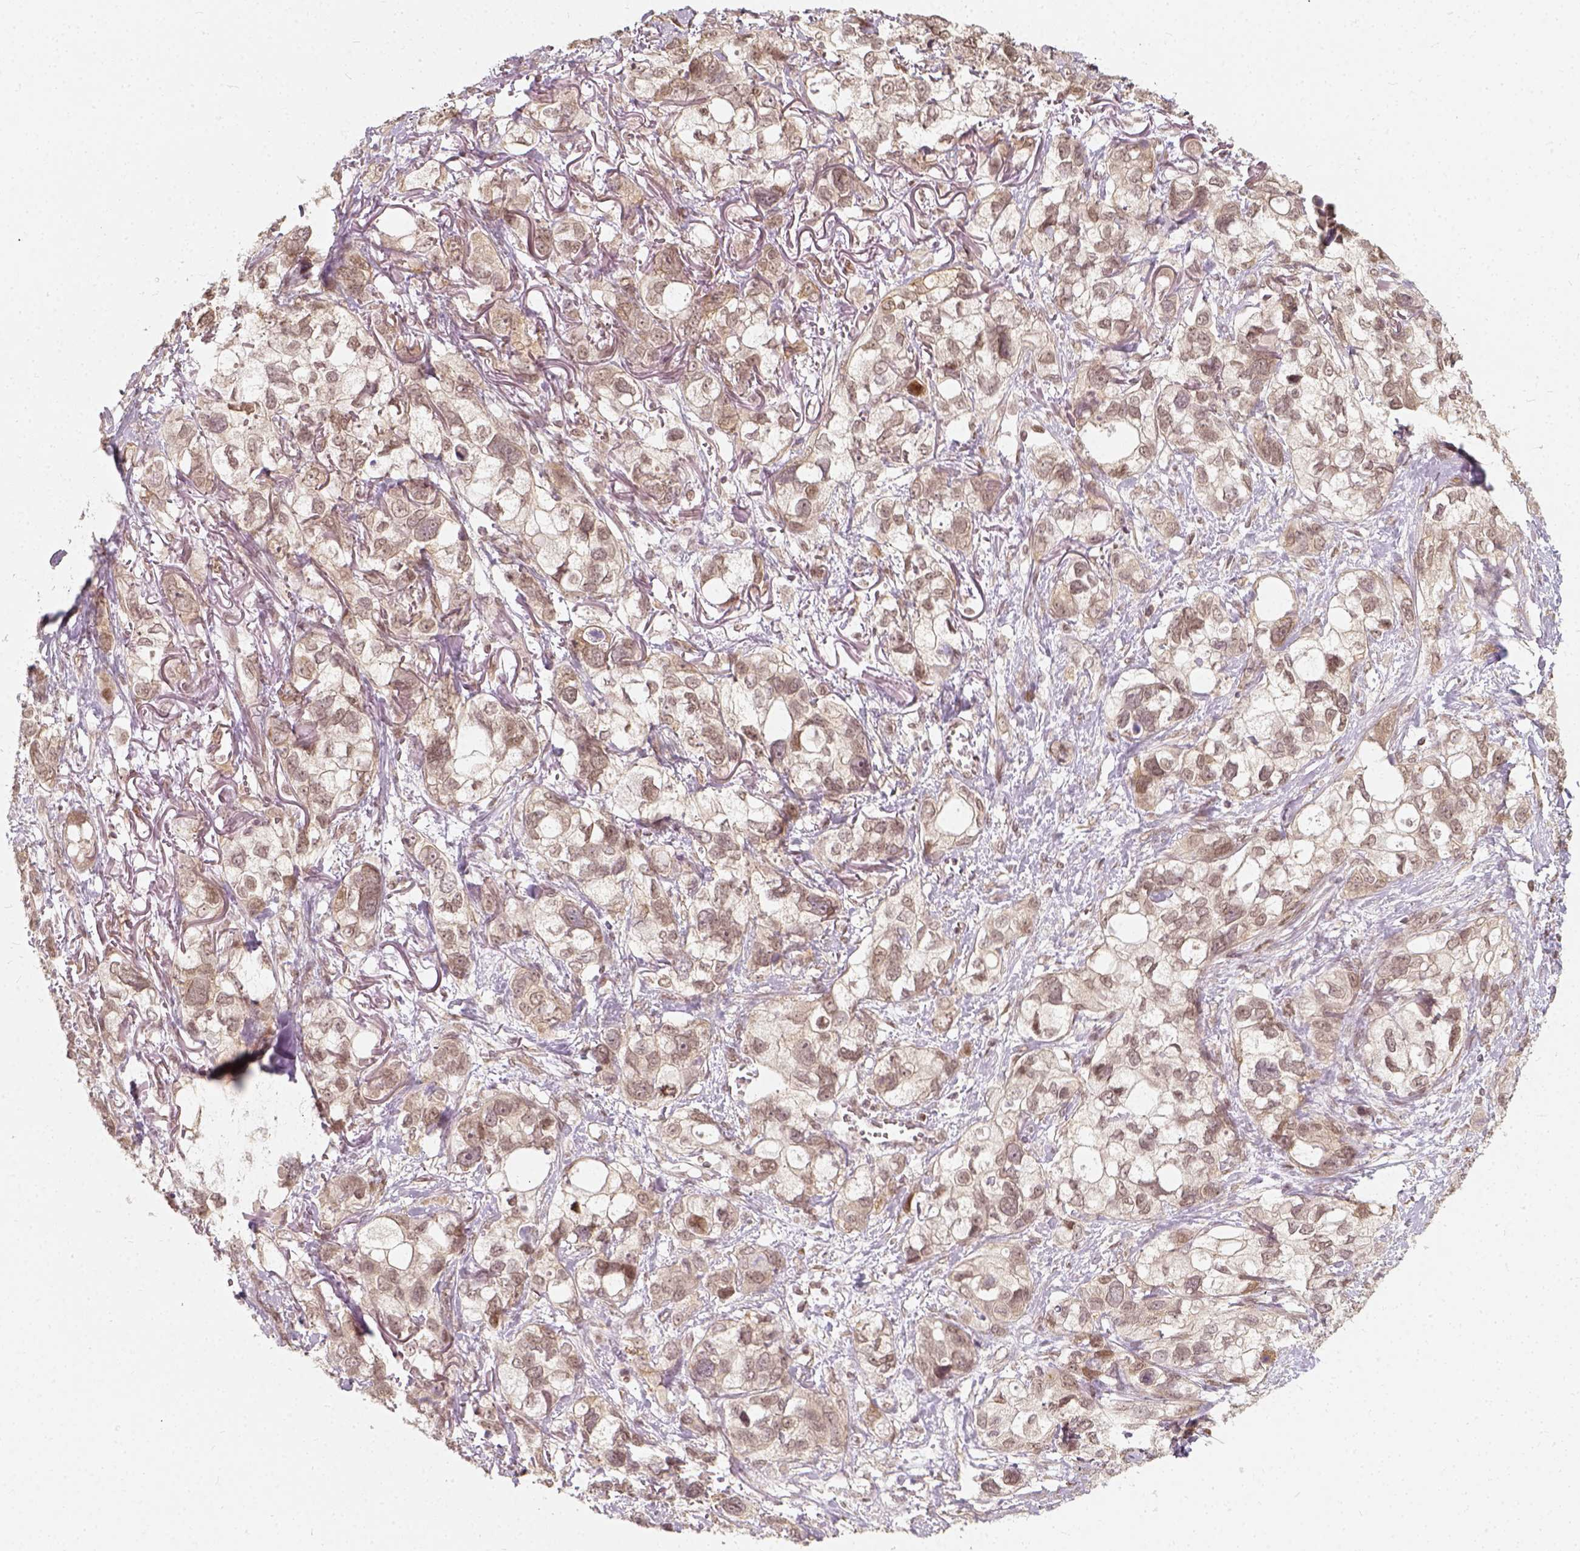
{"staining": {"intensity": "weak", "quantity": "25%-75%", "location": "nuclear"}, "tissue": "stomach cancer", "cell_type": "Tumor cells", "image_type": "cancer", "snomed": [{"axis": "morphology", "description": "Adenocarcinoma, NOS"}, {"axis": "topography", "description": "Stomach, upper"}], "caption": "DAB (3,3'-diaminobenzidine) immunohistochemical staining of adenocarcinoma (stomach) shows weak nuclear protein positivity in approximately 25%-75% of tumor cells. (DAB (3,3'-diaminobenzidine) = brown stain, brightfield microscopy at high magnification).", "gene": "ZMAT3", "patient": {"sex": "female", "age": 81}}